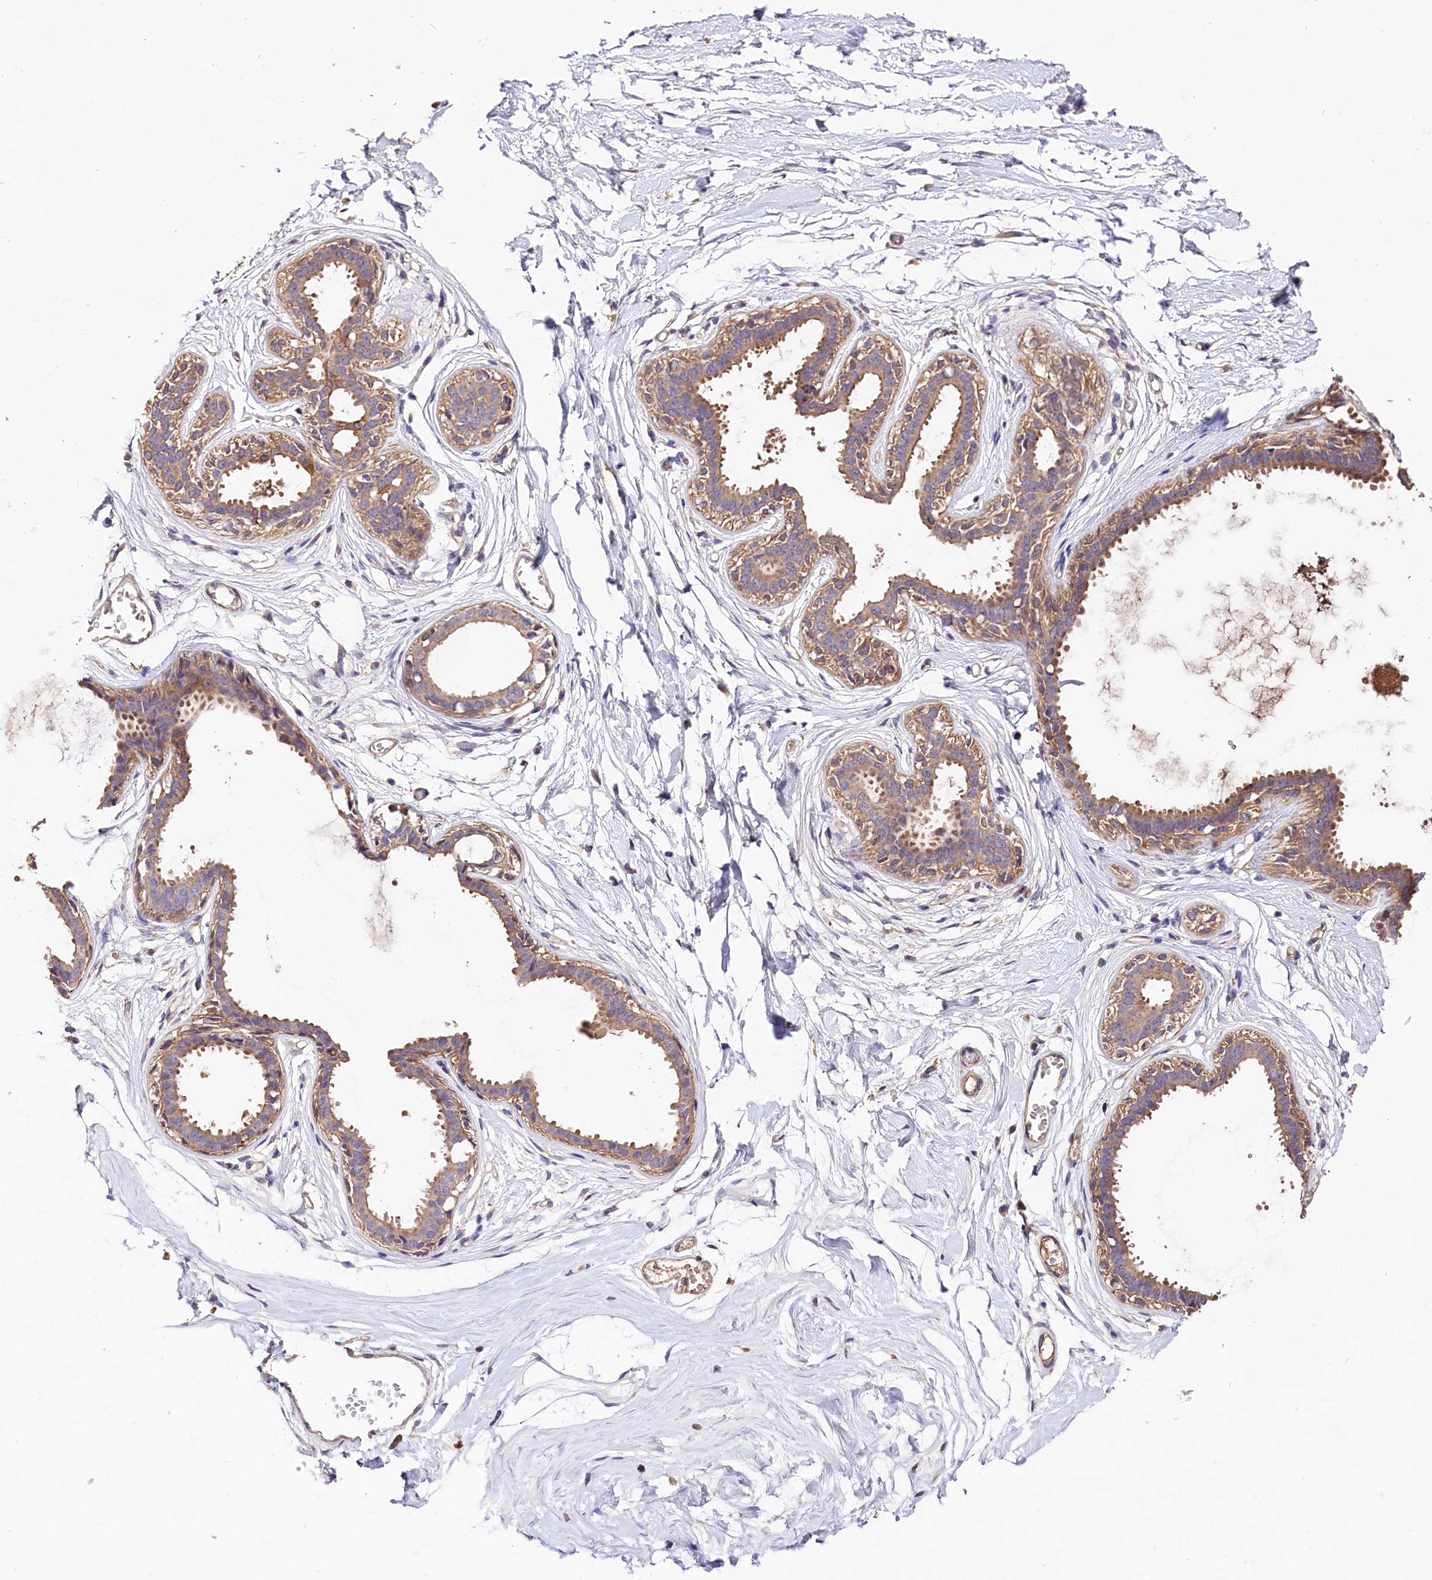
{"staining": {"intensity": "weak", "quantity": ">75%", "location": "cytoplasmic/membranous"}, "tissue": "breast", "cell_type": "Adipocytes", "image_type": "normal", "snomed": [{"axis": "morphology", "description": "Normal tissue, NOS"}, {"axis": "topography", "description": "Breast"}], "caption": "An immunohistochemistry image of unremarkable tissue is shown. Protein staining in brown shows weak cytoplasmic/membranous positivity in breast within adipocytes. The staining was performed using DAB, with brown indicating positive protein expression. Nuclei are stained blue with hematoxylin.", "gene": "OAS3", "patient": {"sex": "female", "age": 45}}